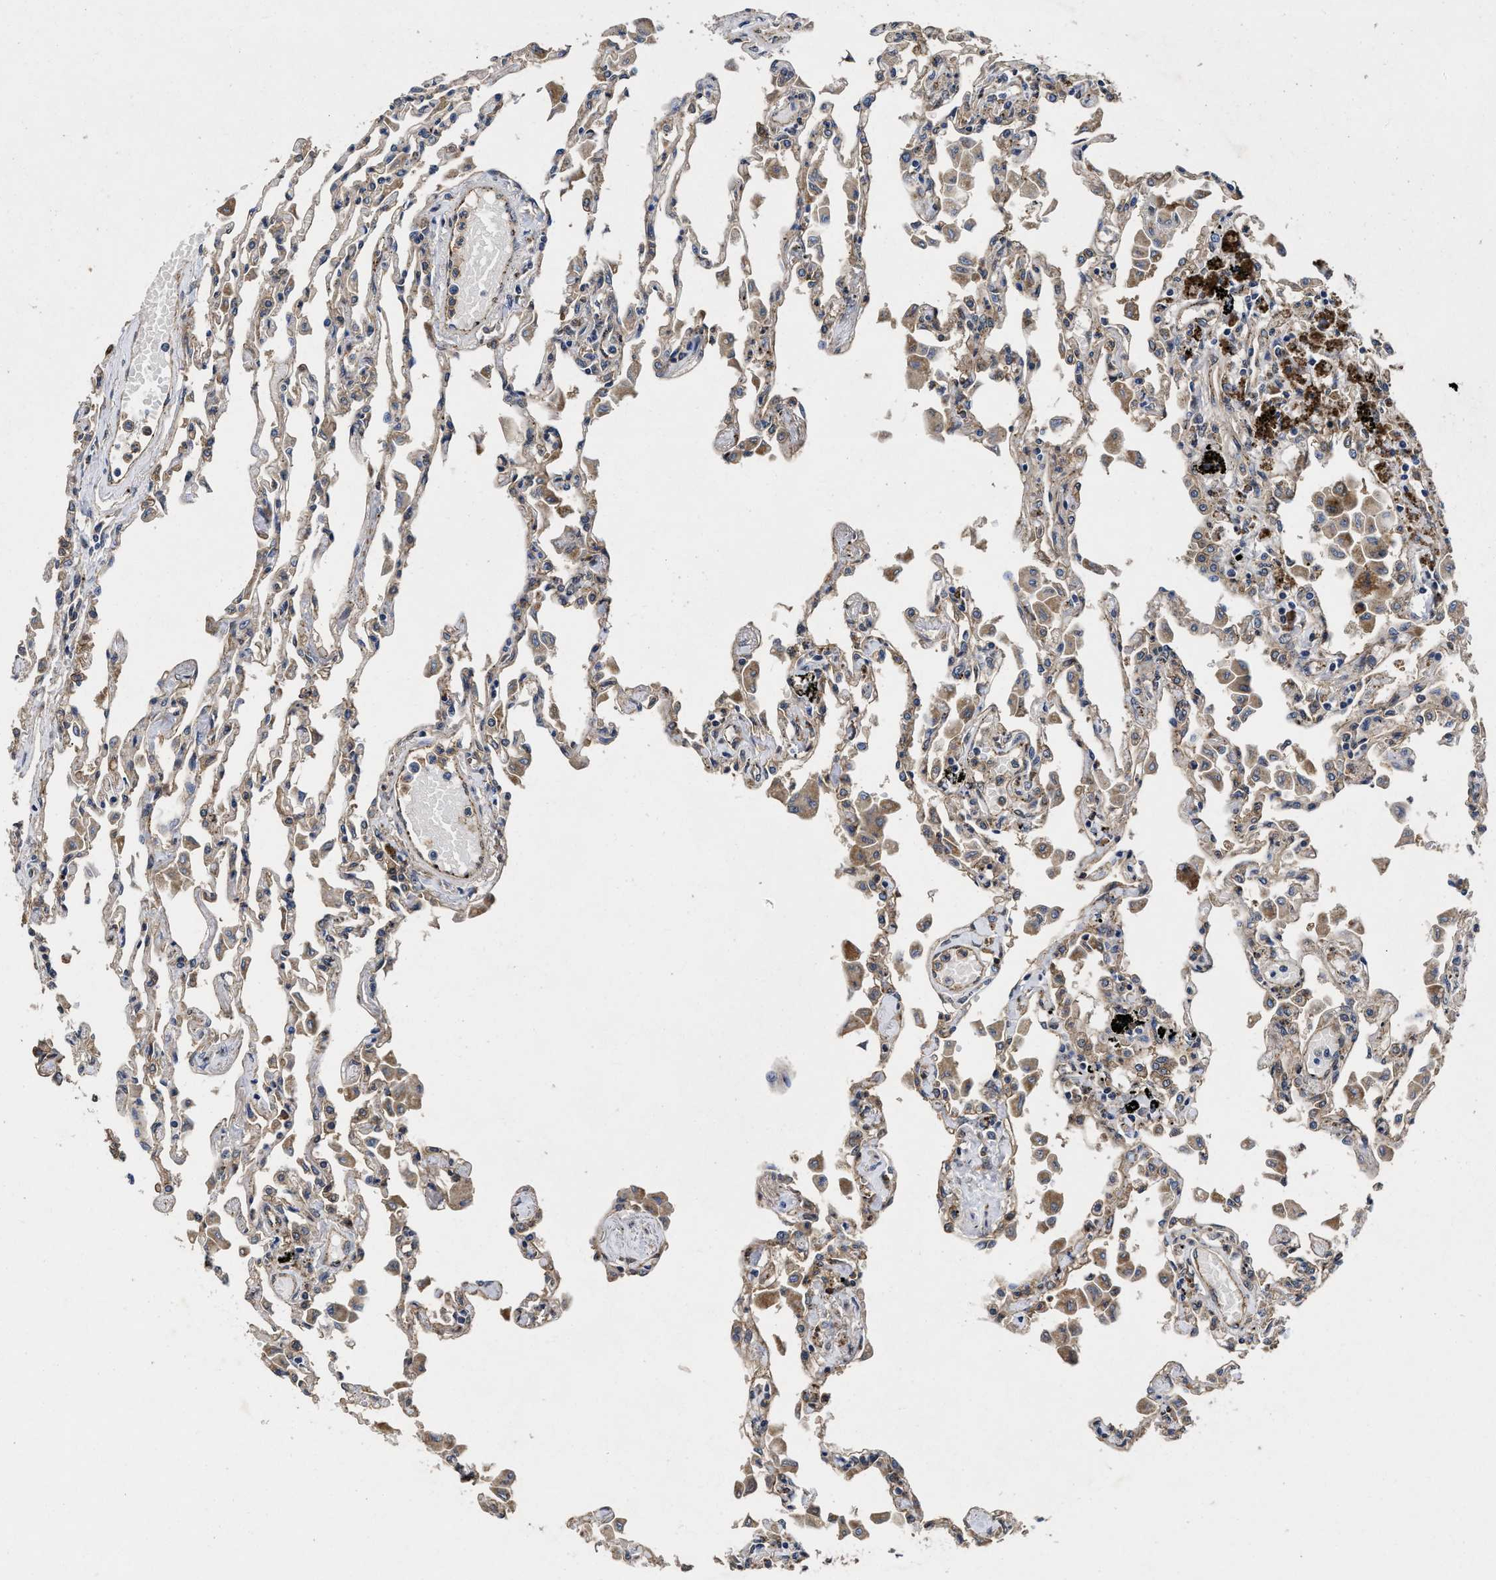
{"staining": {"intensity": "weak", "quantity": "25%-75%", "location": "cytoplasmic/membranous"}, "tissue": "lung", "cell_type": "Alveolar cells", "image_type": "normal", "snomed": [{"axis": "morphology", "description": "Normal tissue, NOS"}, {"axis": "topography", "description": "Bronchus"}, {"axis": "topography", "description": "Lung"}], "caption": "Brown immunohistochemical staining in normal lung demonstrates weak cytoplasmic/membranous staining in approximately 25%-75% of alveolar cells. The staining was performed using DAB, with brown indicating positive protein expression. Nuclei are stained blue with hematoxylin.", "gene": "PKD2", "patient": {"sex": "female", "age": 49}}